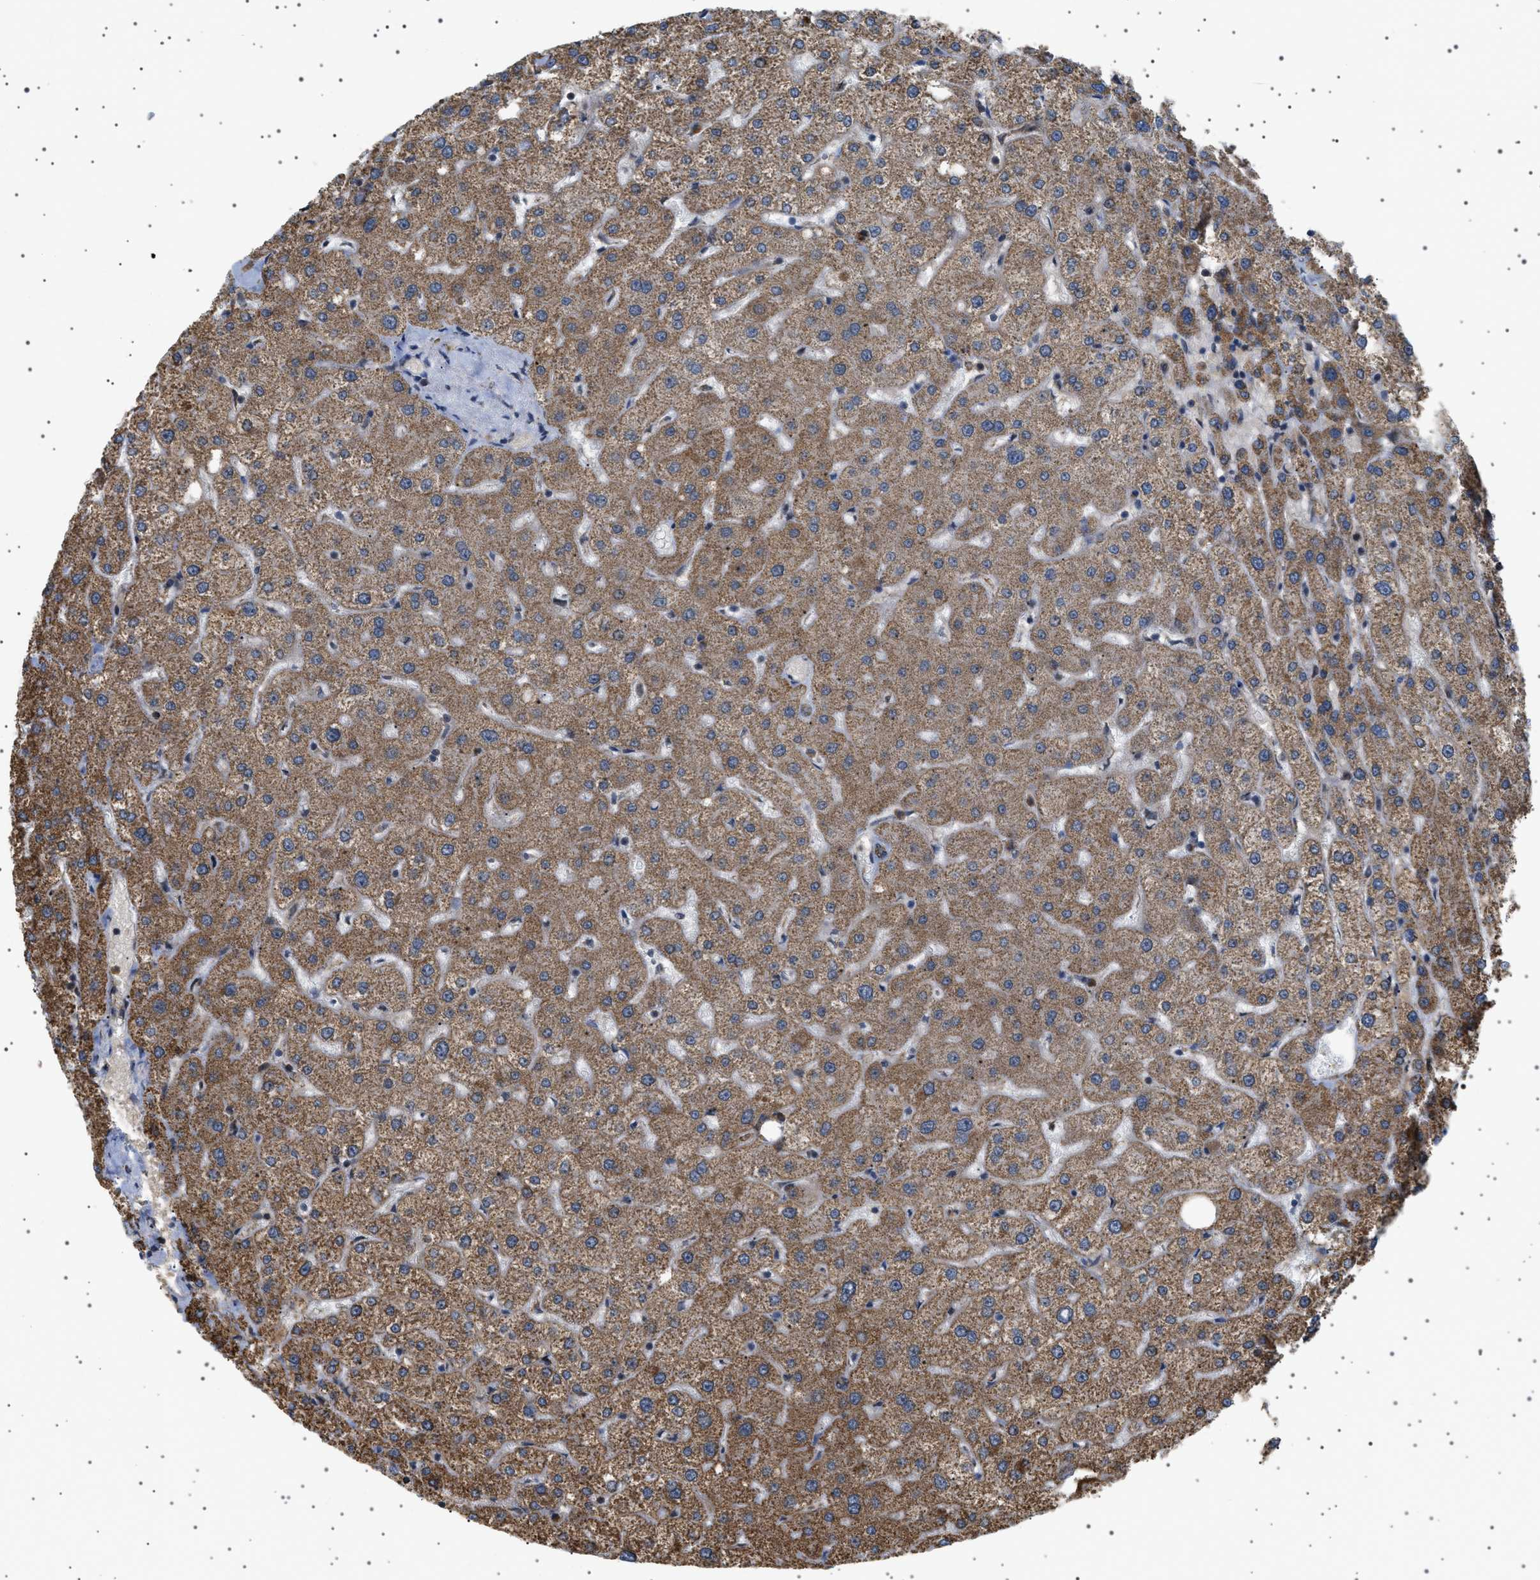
{"staining": {"intensity": "moderate", "quantity": ">75%", "location": "cytoplasmic/membranous"}, "tissue": "liver", "cell_type": "Cholangiocytes", "image_type": "normal", "snomed": [{"axis": "morphology", "description": "Normal tissue, NOS"}, {"axis": "topography", "description": "Liver"}], "caption": "IHC micrograph of unremarkable liver stained for a protein (brown), which reveals medium levels of moderate cytoplasmic/membranous staining in about >75% of cholangiocytes.", "gene": "MELK", "patient": {"sex": "male", "age": 73}}